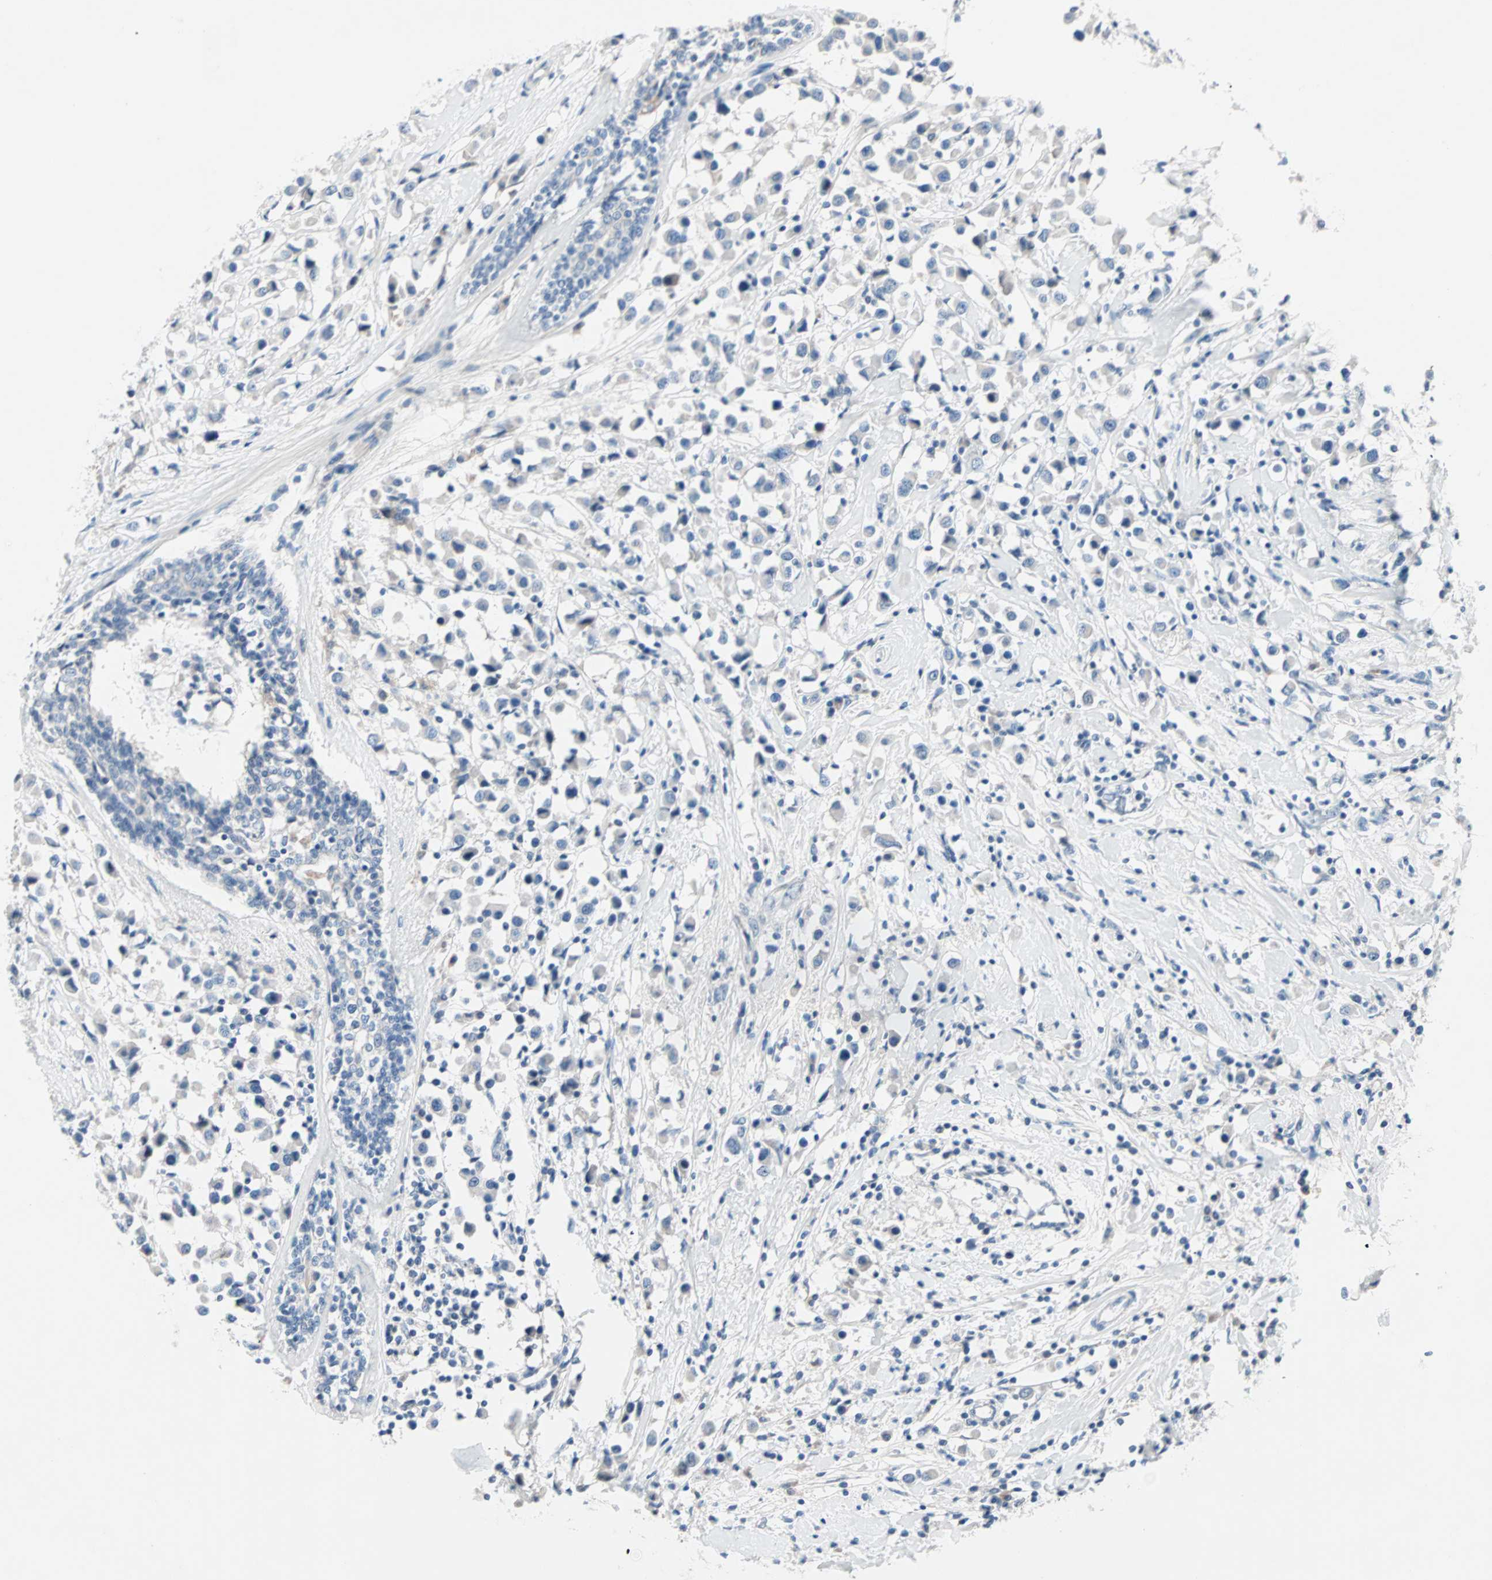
{"staining": {"intensity": "negative", "quantity": "none", "location": "none"}, "tissue": "breast cancer", "cell_type": "Tumor cells", "image_type": "cancer", "snomed": [{"axis": "morphology", "description": "Duct carcinoma"}, {"axis": "topography", "description": "Breast"}], "caption": "This is a image of immunohistochemistry staining of breast cancer (infiltrating ductal carcinoma), which shows no staining in tumor cells.", "gene": "NEFH", "patient": {"sex": "female", "age": 61}}